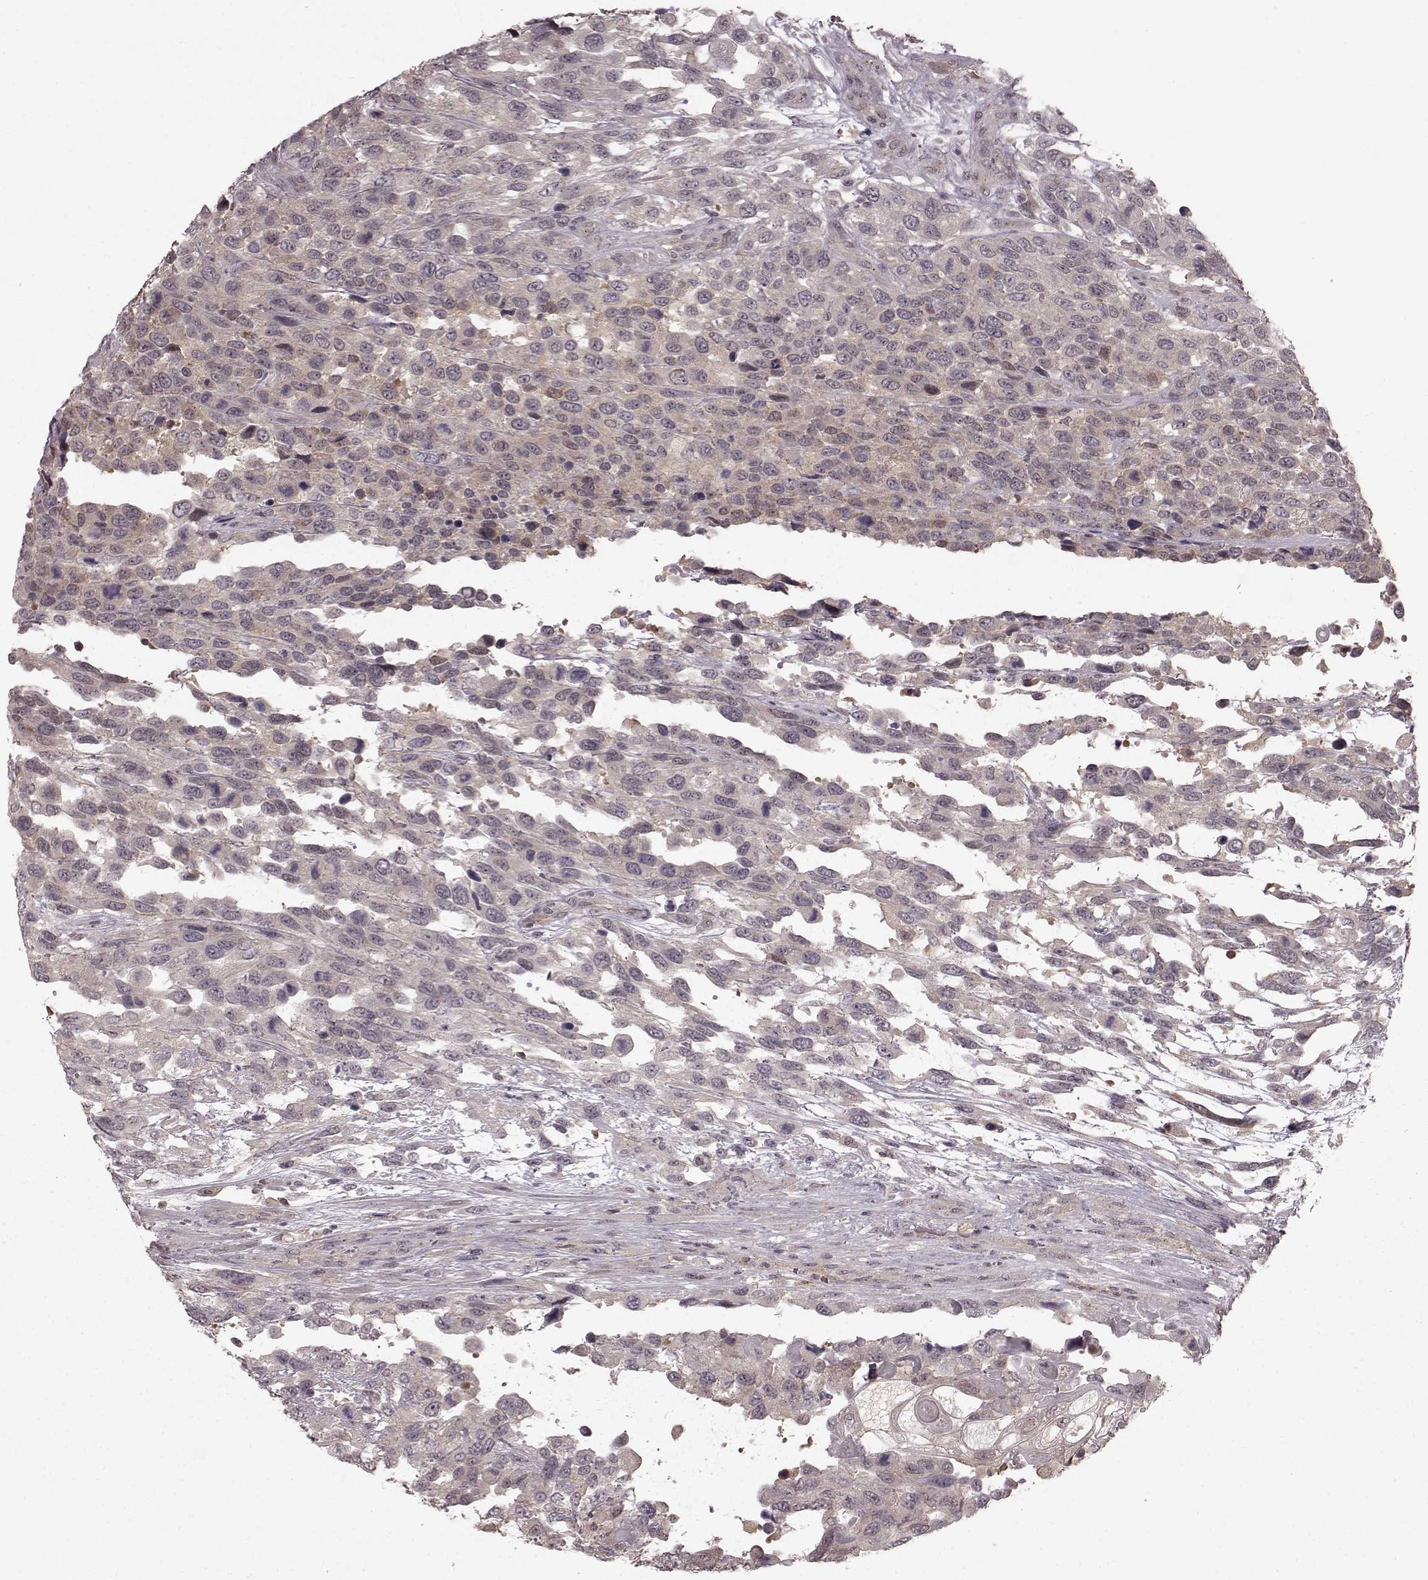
{"staining": {"intensity": "negative", "quantity": "none", "location": "none"}, "tissue": "urothelial cancer", "cell_type": "Tumor cells", "image_type": "cancer", "snomed": [{"axis": "morphology", "description": "Urothelial carcinoma, High grade"}, {"axis": "topography", "description": "Urinary bladder"}], "caption": "High power microscopy photomicrograph of an immunohistochemistry (IHC) micrograph of urothelial cancer, revealing no significant staining in tumor cells. (Immunohistochemistry, brightfield microscopy, high magnification).", "gene": "GSS", "patient": {"sex": "female", "age": 70}}